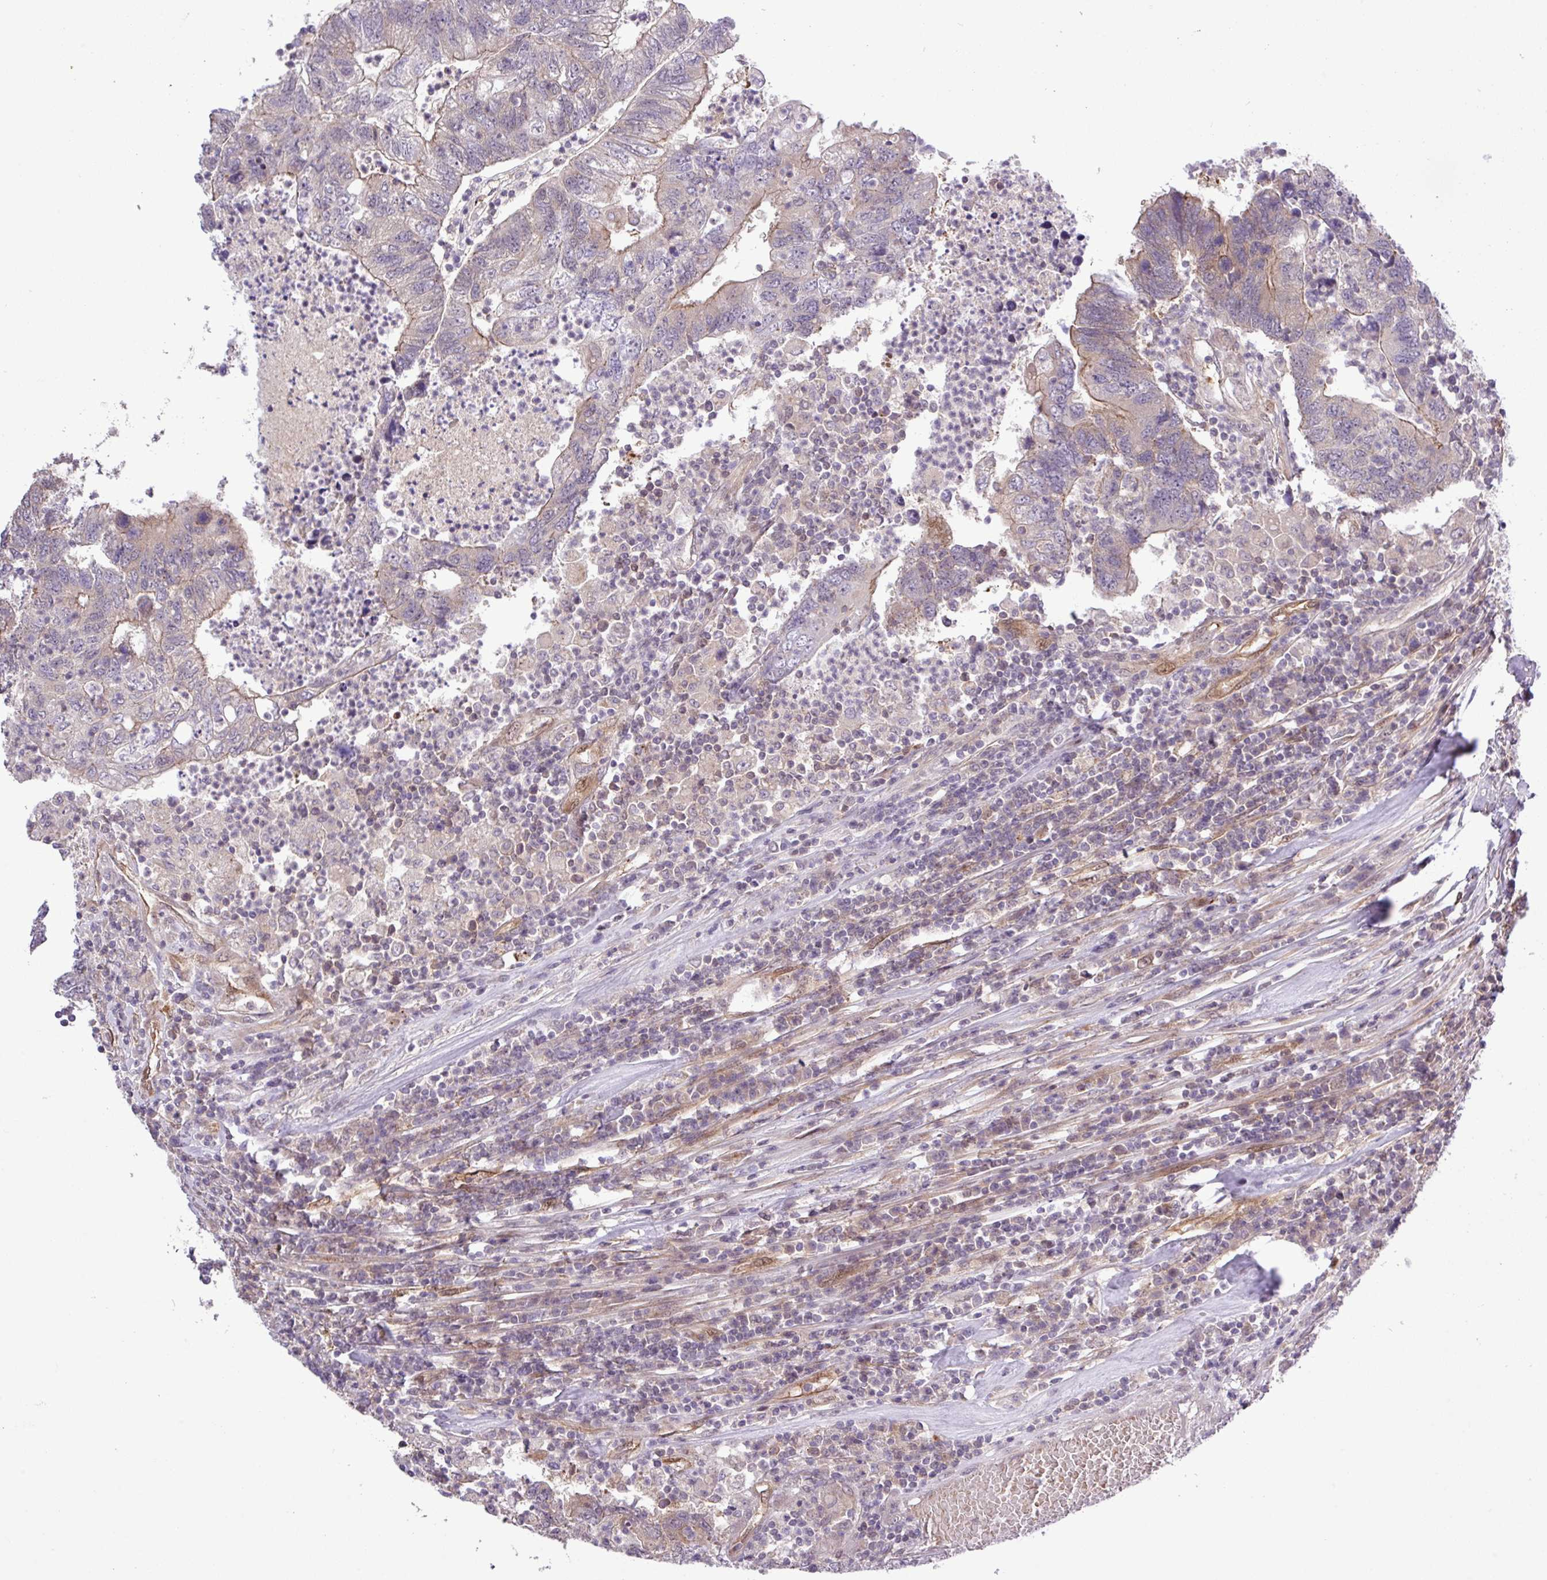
{"staining": {"intensity": "moderate", "quantity": "25%-75%", "location": "cytoplasmic/membranous"}, "tissue": "colorectal cancer", "cell_type": "Tumor cells", "image_type": "cancer", "snomed": [{"axis": "morphology", "description": "Adenocarcinoma, NOS"}, {"axis": "topography", "description": "Colon"}], "caption": "Human colorectal cancer stained for a protein (brown) shows moderate cytoplasmic/membranous positive staining in approximately 25%-75% of tumor cells.", "gene": "CARHSP1", "patient": {"sex": "female", "age": 48}}